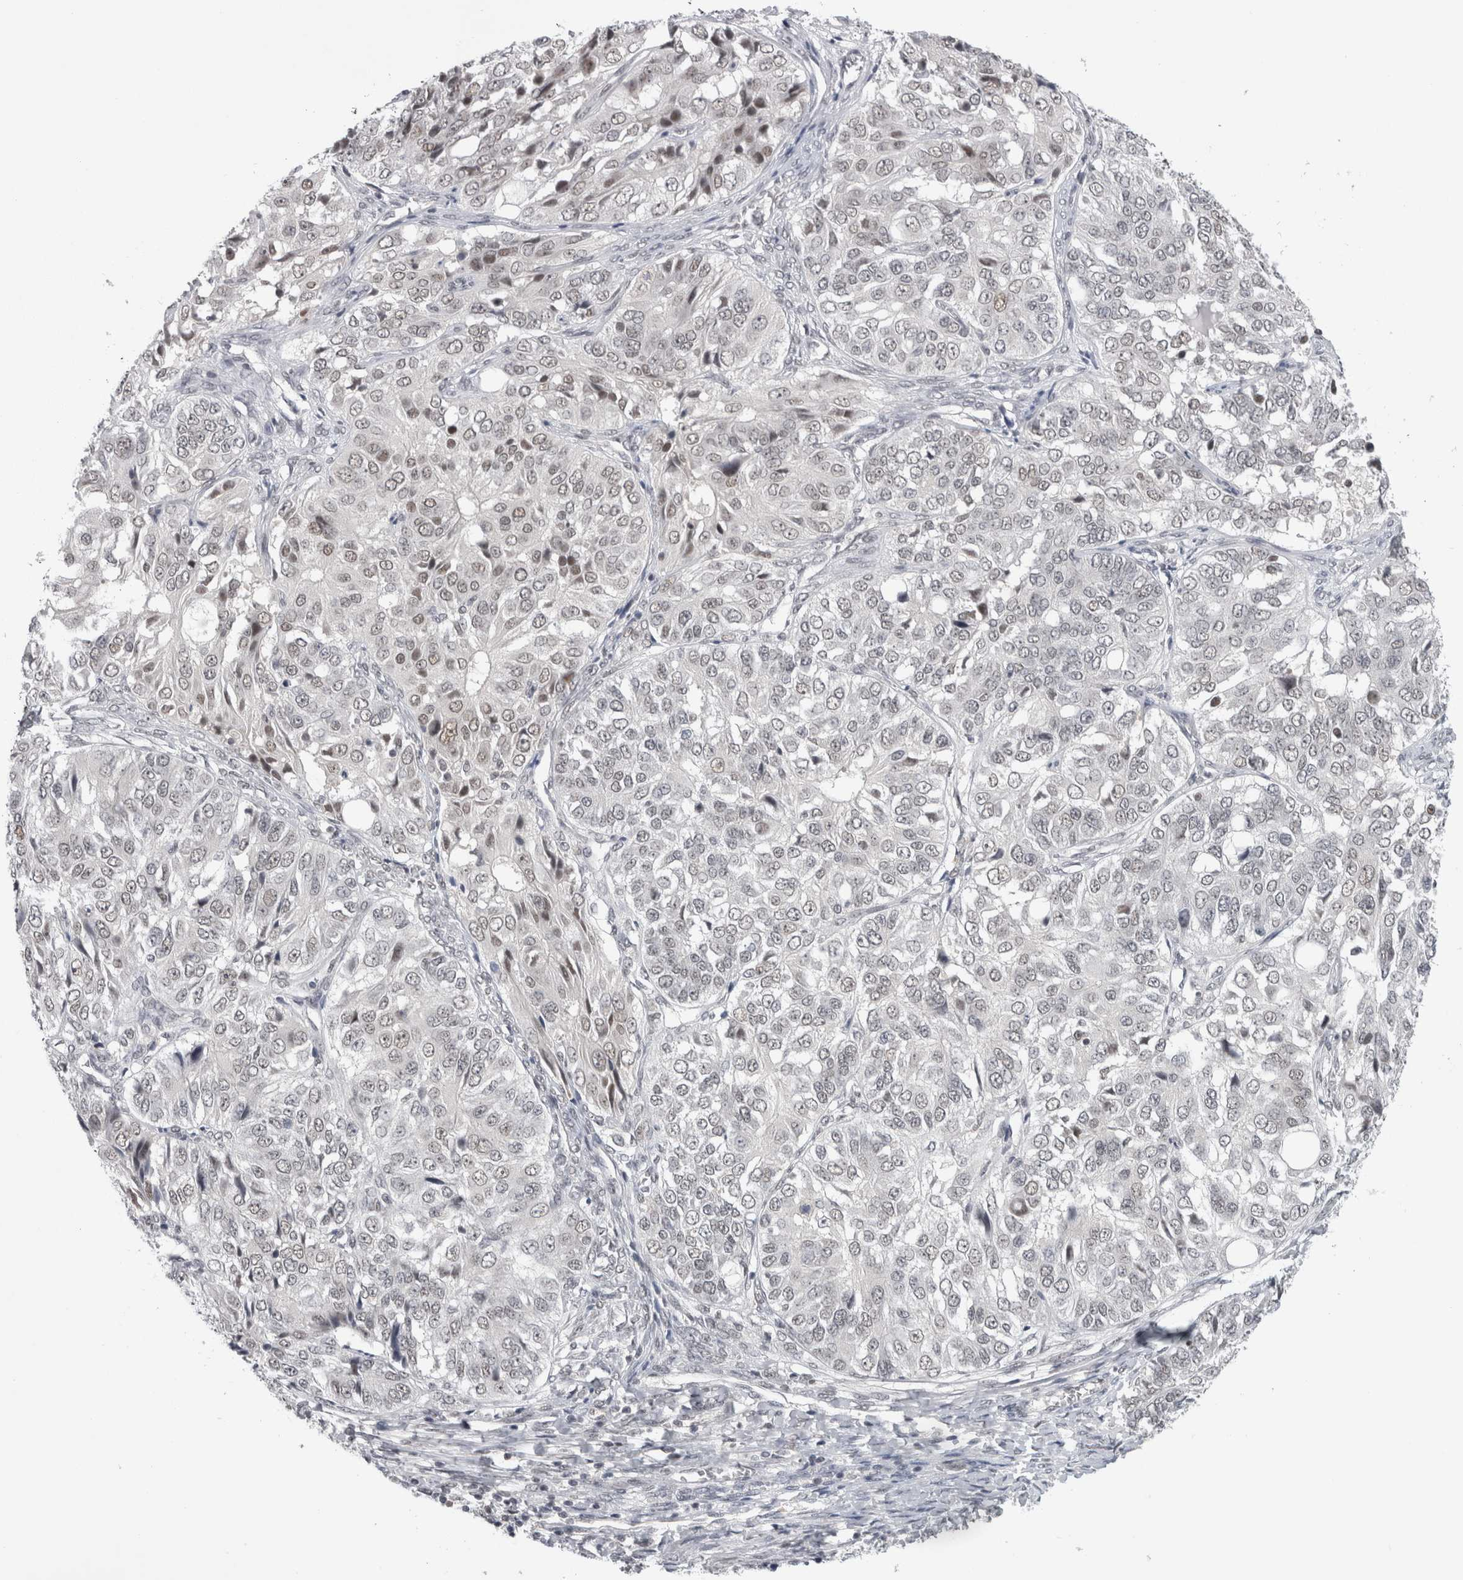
{"staining": {"intensity": "weak", "quantity": "<25%", "location": "nuclear"}, "tissue": "ovarian cancer", "cell_type": "Tumor cells", "image_type": "cancer", "snomed": [{"axis": "morphology", "description": "Carcinoma, endometroid"}, {"axis": "topography", "description": "Ovary"}], "caption": "This is a histopathology image of immunohistochemistry staining of ovarian cancer, which shows no staining in tumor cells. (Stains: DAB IHC with hematoxylin counter stain, Microscopy: brightfield microscopy at high magnification).", "gene": "PSMB2", "patient": {"sex": "female", "age": 51}}